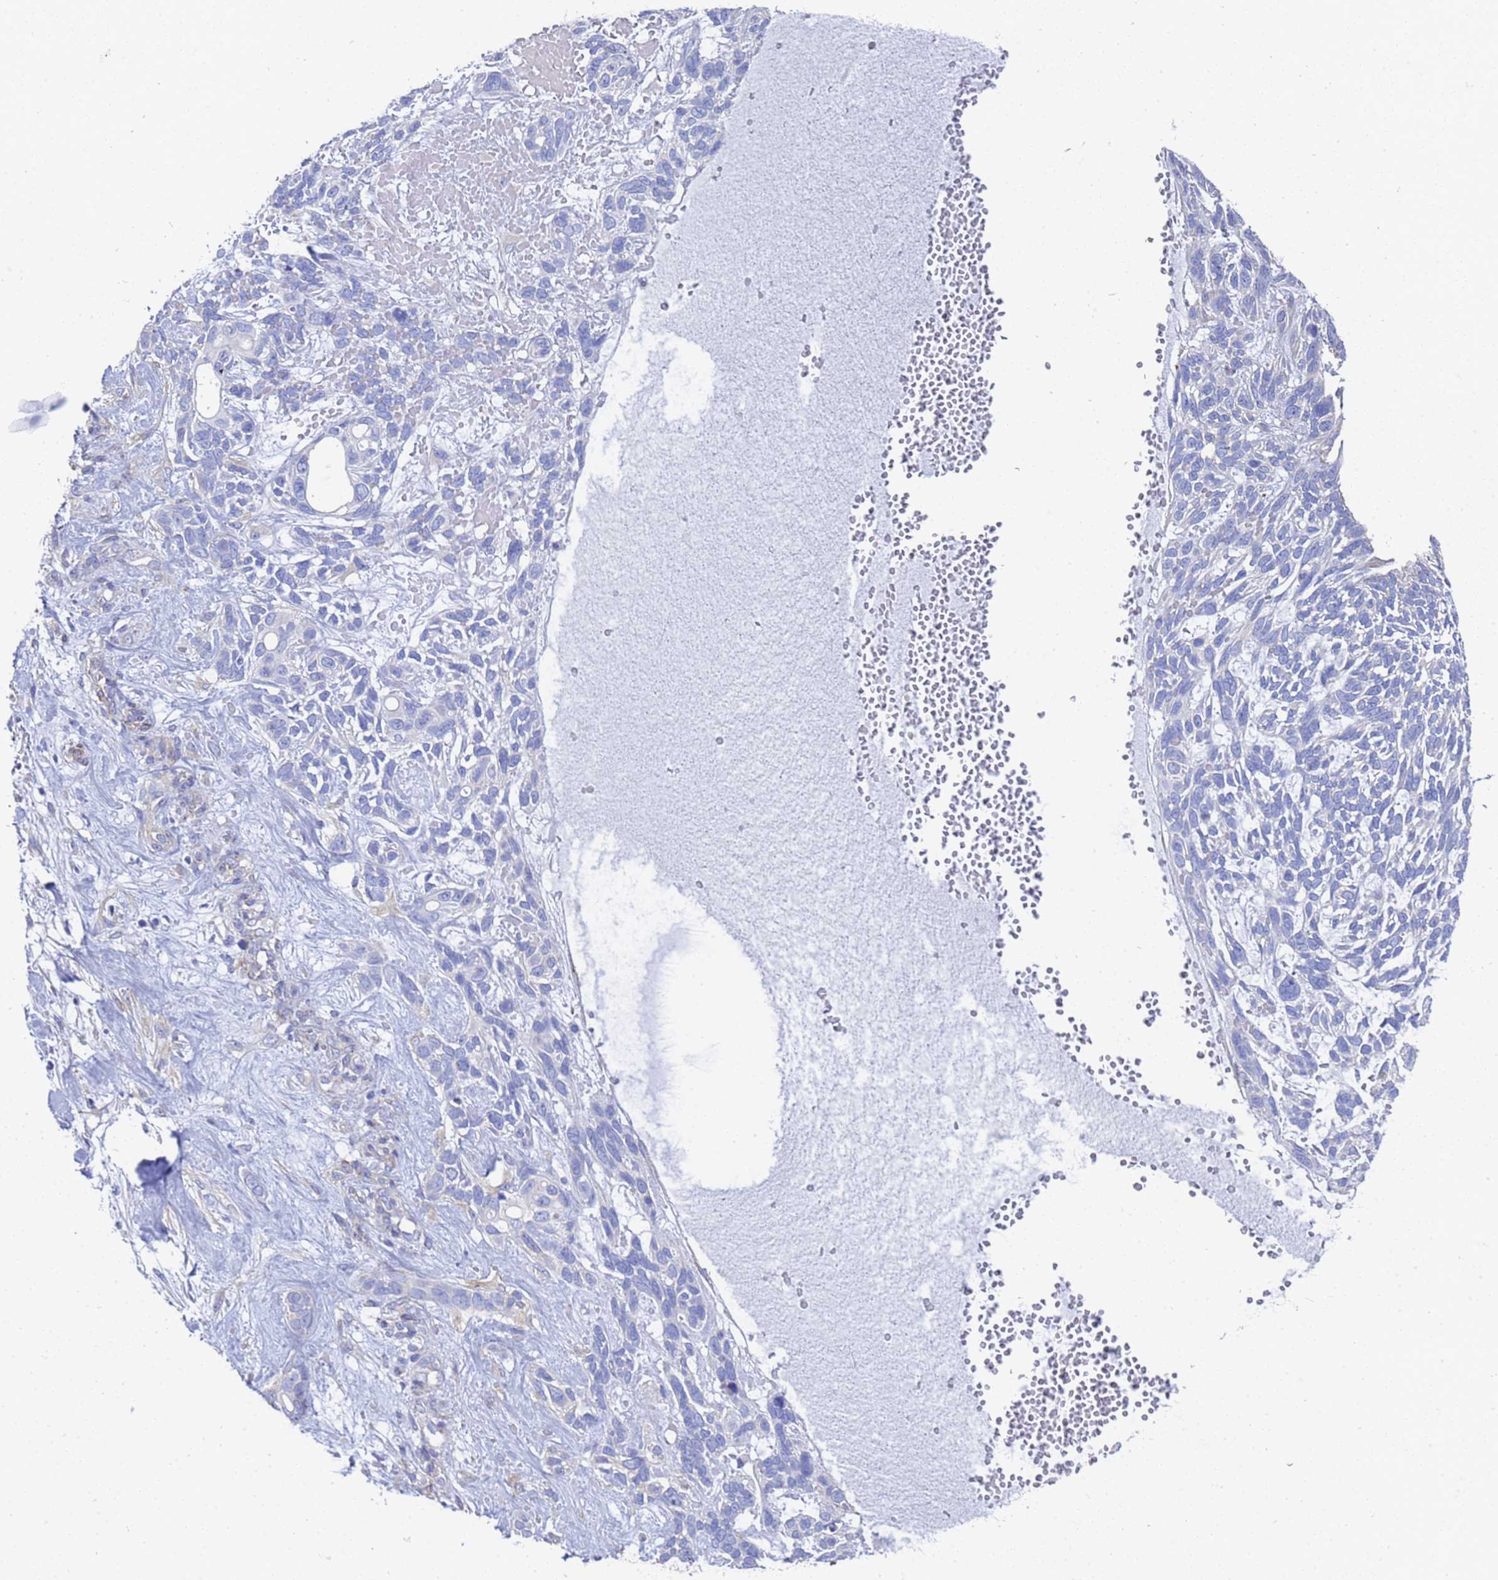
{"staining": {"intensity": "negative", "quantity": "none", "location": "none"}, "tissue": "skin cancer", "cell_type": "Tumor cells", "image_type": "cancer", "snomed": [{"axis": "morphology", "description": "Basal cell carcinoma"}, {"axis": "topography", "description": "Skin"}], "caption": "Immunohistochemistry of basal cell carcinoma (skin) demonstrates no expression in tumor cells.", "gene": "TUBB1", "patient": {"sex": "male", "age": 88}}